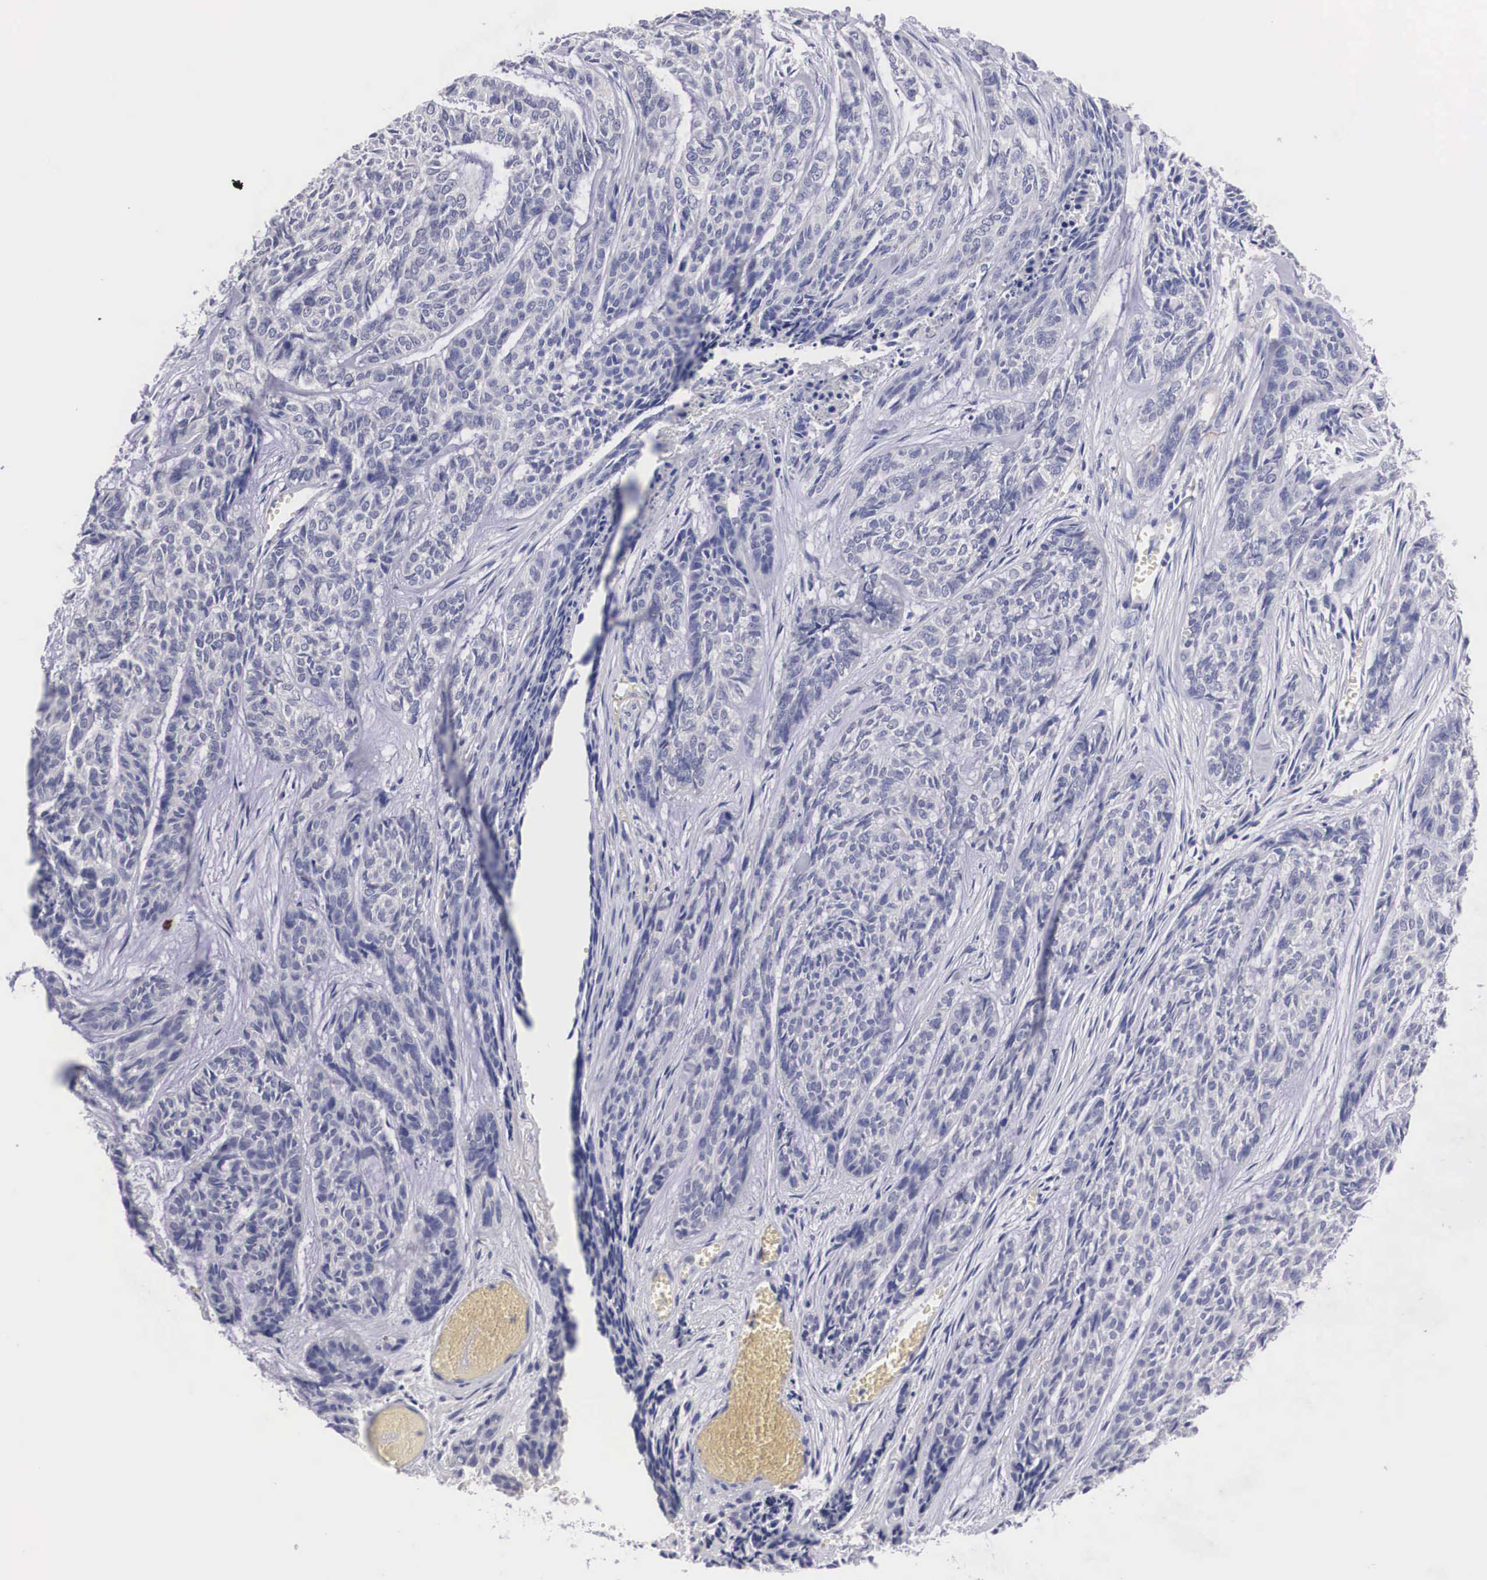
{"staining": {"intensity": "negative", "quantity": "none", "location": "none"}, "tissue": "skin cancer", "cell_type": "Tumor cells", "image_type": "cancer", "snomed": [{"axis": "morphology", "description": "Normal tissue, NOS"}, {"axis": "morphology", "description": "Basal cell carcinoma"}, {"axis": "topography", "description": "Skin"}], "caption": "Skin basal cell carcinoma was stained to show a protein in brown. There is no significant positivity in tumor cells. The staining is performed using DAB (3,3'-diaminobenzidine) brown chromogen with nuclei counter-stained in using hematoxylin.", "gene": "ABHD4", "patient": {"sex": "female", "age": 65}}